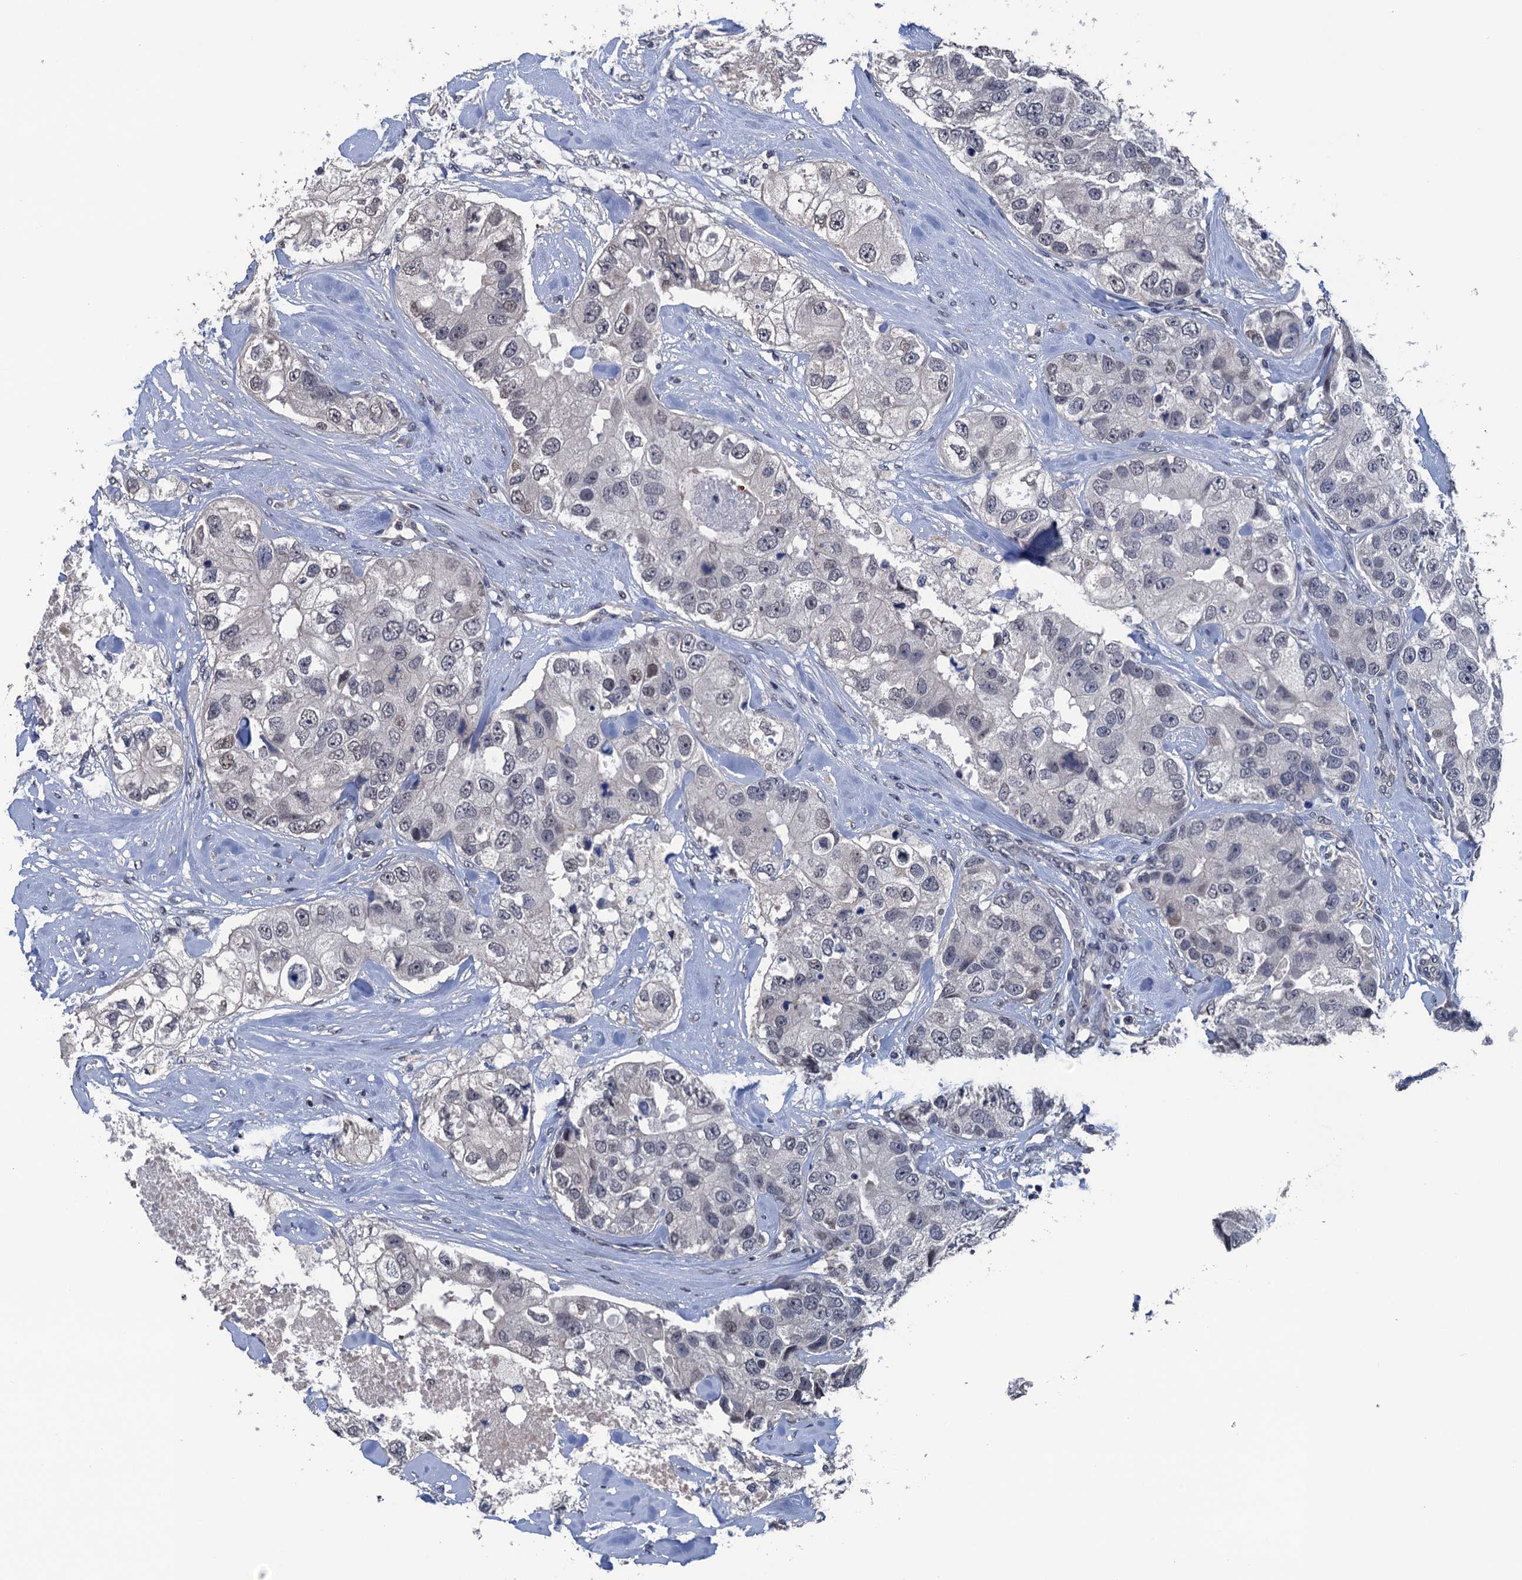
{"staining": {"intensity": "moderate", "quantity": "<25%", "location": "nuclear"}, "tissue": "breast cancer", "cell_type": "Tumor cells", "image_type": "cancer", "snomed": [{"axis": "morphology", "description": "Duct carcinoma"}, {"axis": "topography", "description": "Breast"}], "caption": "A micrograph of breast cancer (invasive ductal carcinoma) stained for a protein displays moderate nuclear brown staining in tumor cells.", "gene": "ART5", "patient": {"sex": "female", "age": 62}}